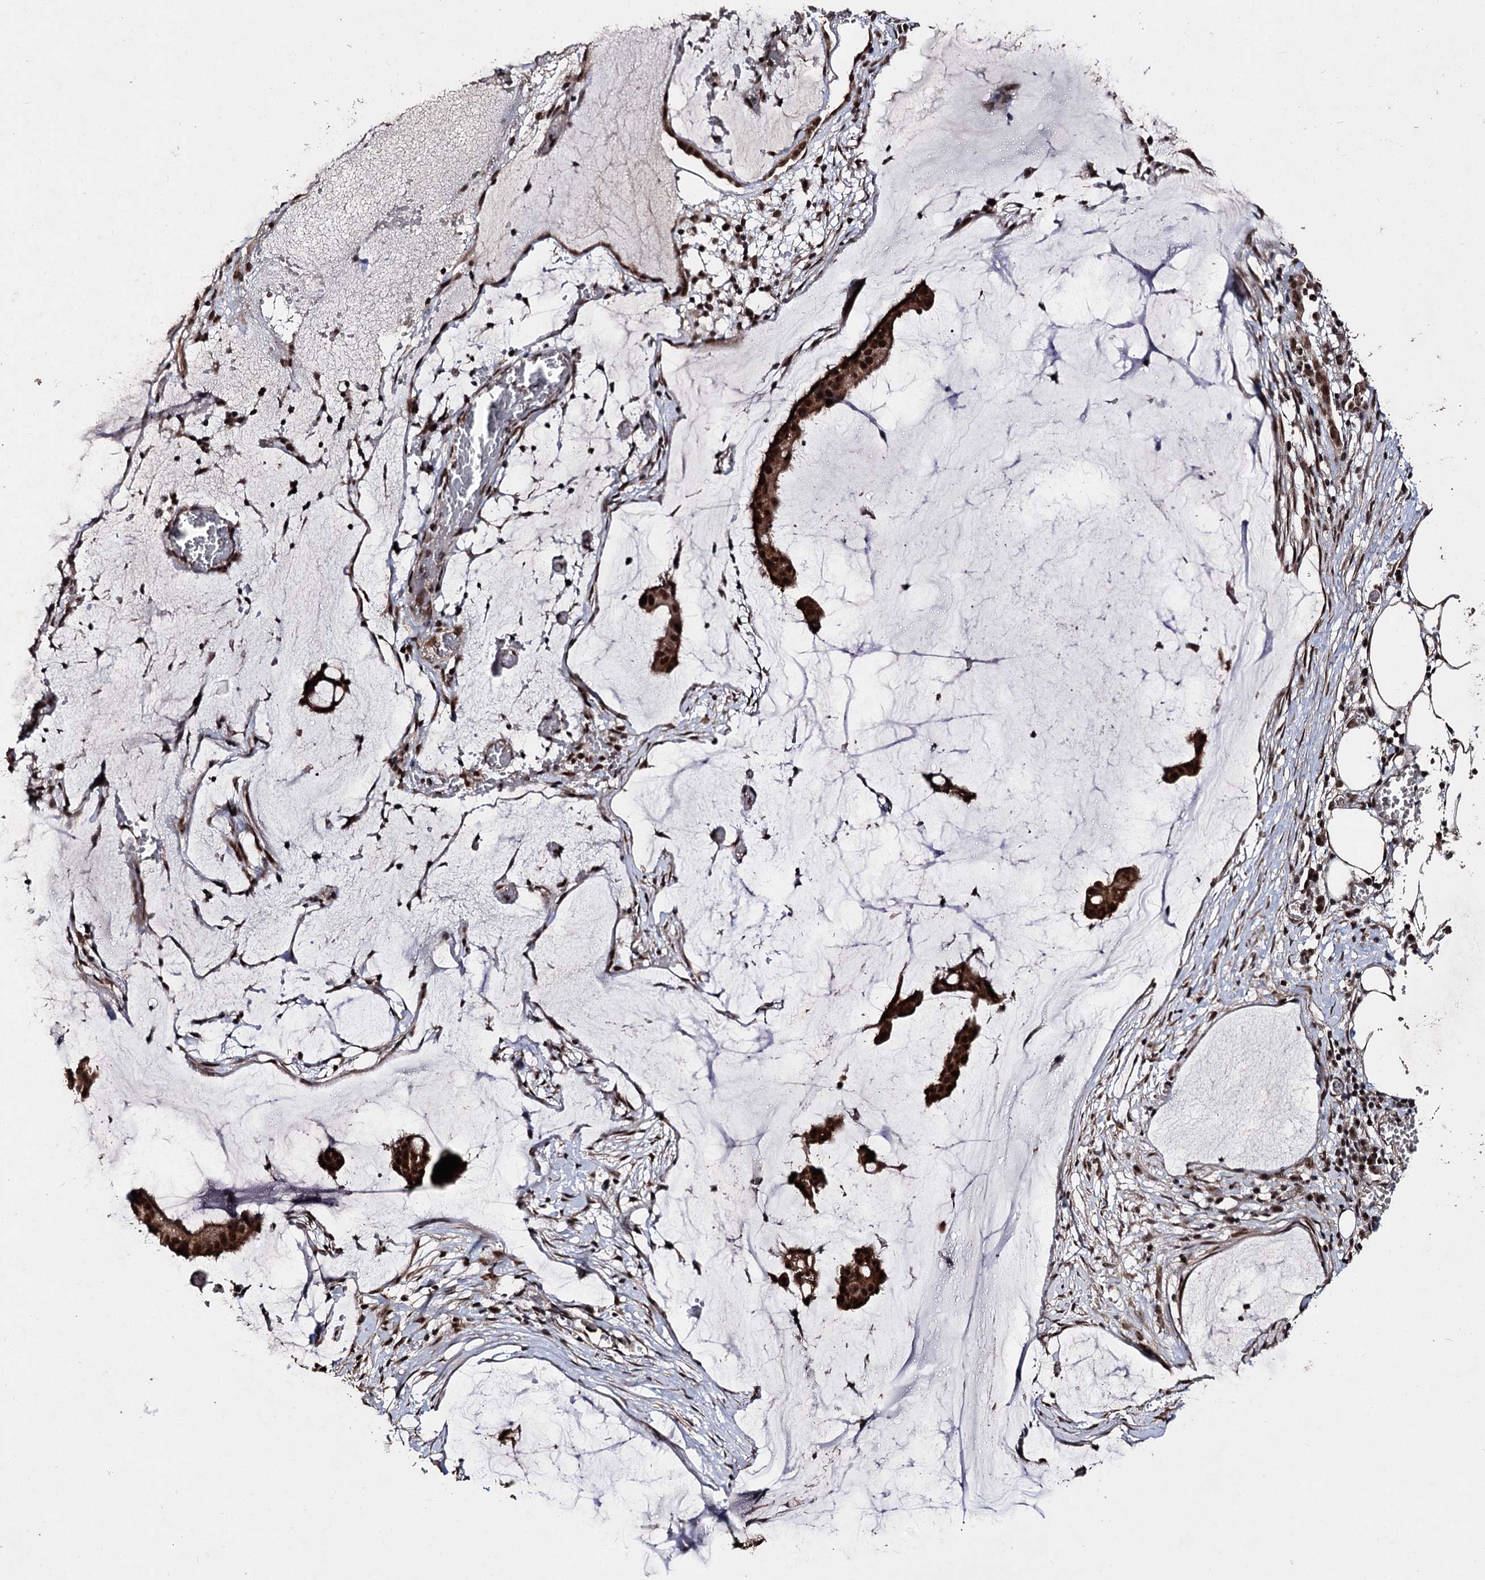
{"staining": {"intensity": "strong", "quantity": ">75%", "location": "cytoplasmic/membranous,nuclear"}, "tissue": "ovarian cancer", "cell_type": "Tumor cells", "image_type": "cancer", "snomed": [{"axis": "morphology", "description": "Cystadenocarcinoma, mucinous, NOS"}, {"axis": "topography", "description": "Ovary"}], "caption": "Ovarian cancer (mucinous cystadenocarcinoma) was stained to show a protein in brown. There is high levels of strong cytoplasmic/membranous and nuclear staining in about >75% of tumor cells.", "gene": "U2SURP", "patient": {"sex": "female", "age": 73}}